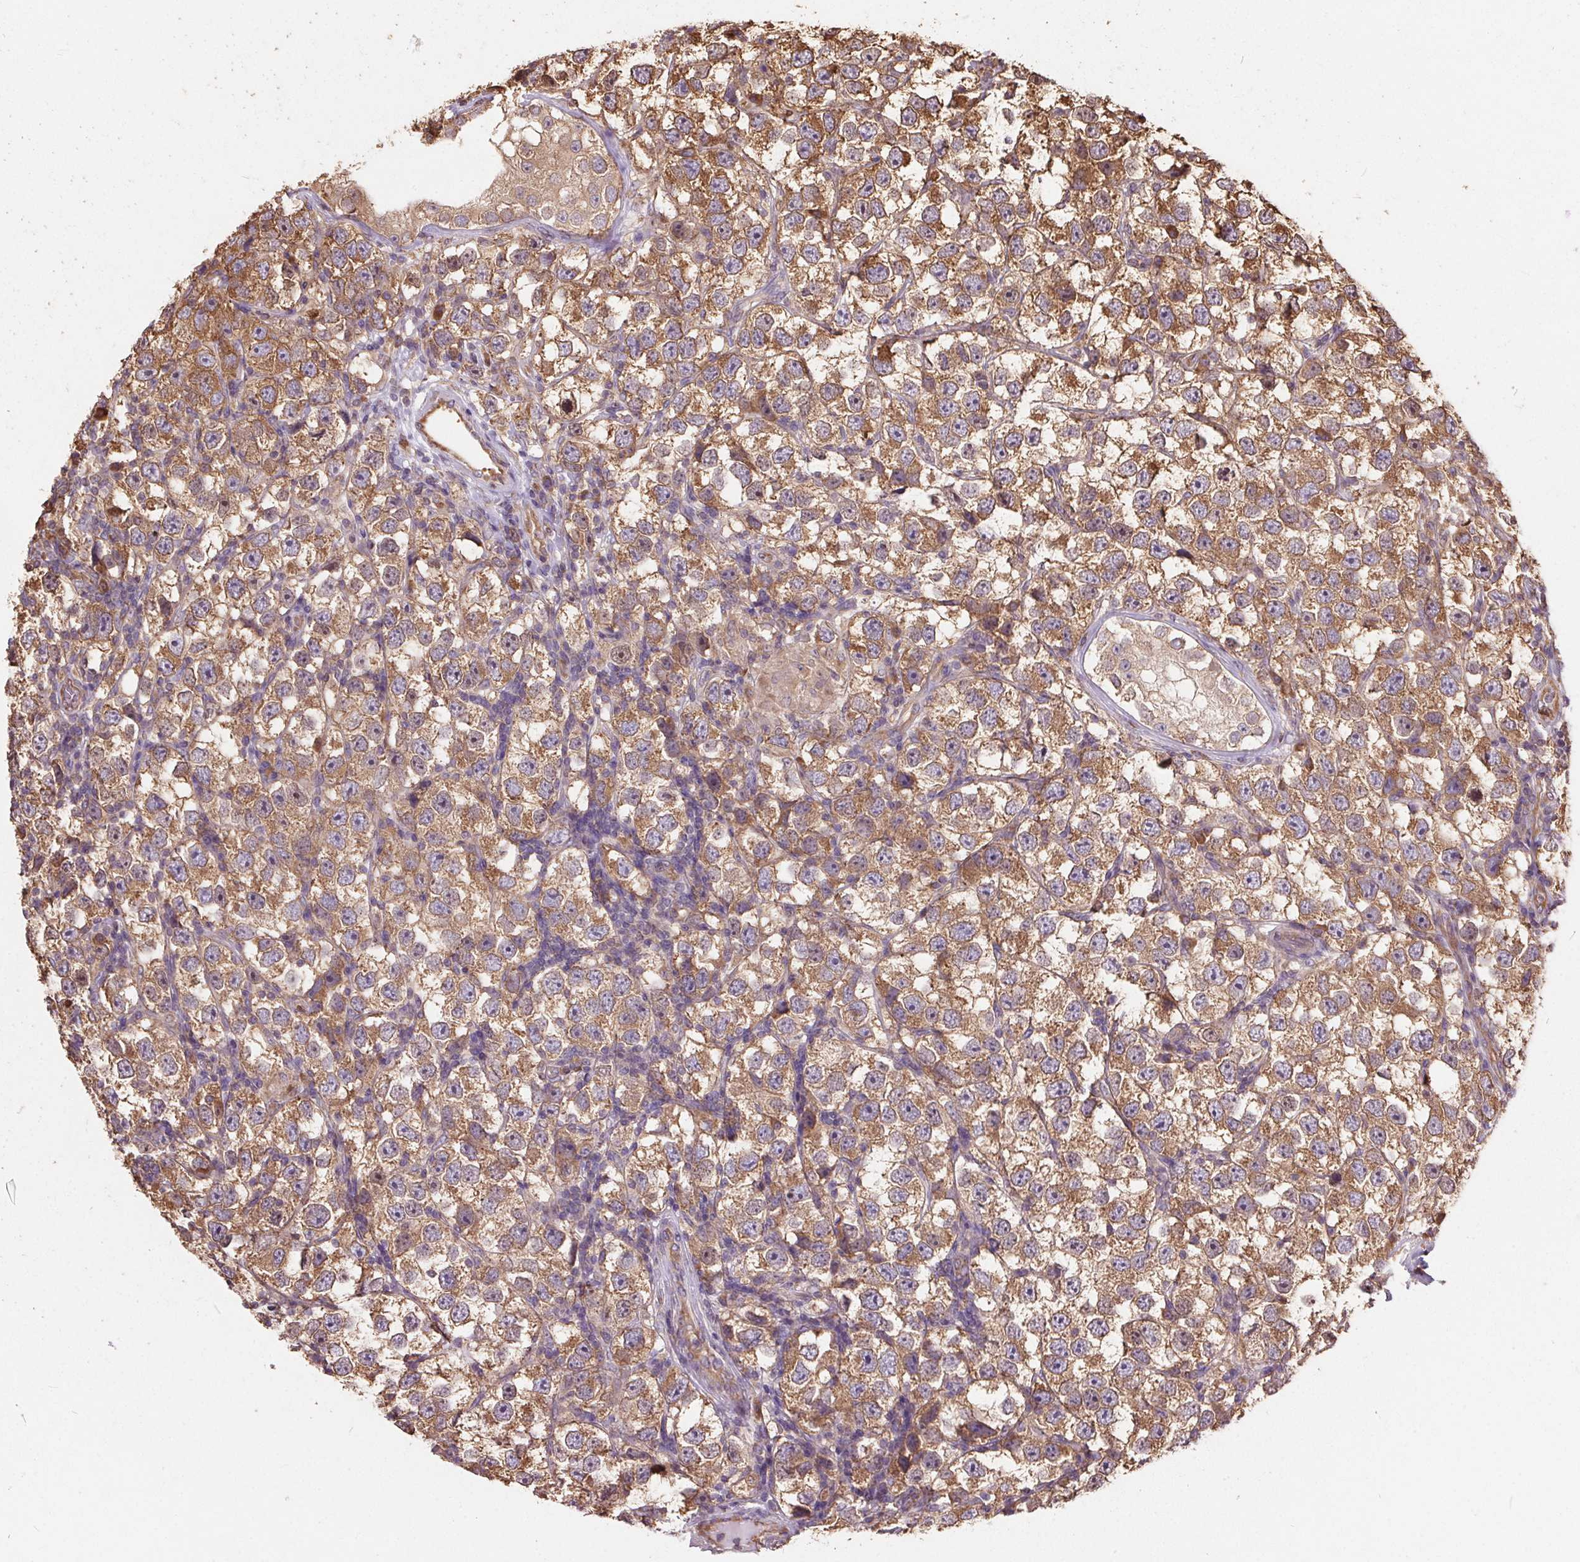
{"staining": {"intensity": "moderate", "quantity": ">75%", "location": "cytoplasmic/membranous"}, "tissue": "testis cancer", "cell_type": "Tumor cells", "image_type": "cancer", "snomed": [{"axis": "morphology", "description": "Seminoma, NOS"}, {"axis": "topography", "description": "Testis"}], "caption": "IHC micrograph of seminoma (testis) stained for a protein (brown), which displays medium levels of moderate cytoplasmic/membranous staining in approximately >75% of tumor cells.", "gene": "EIF2S1", "patient": {"sex": "male", "age": 26}}